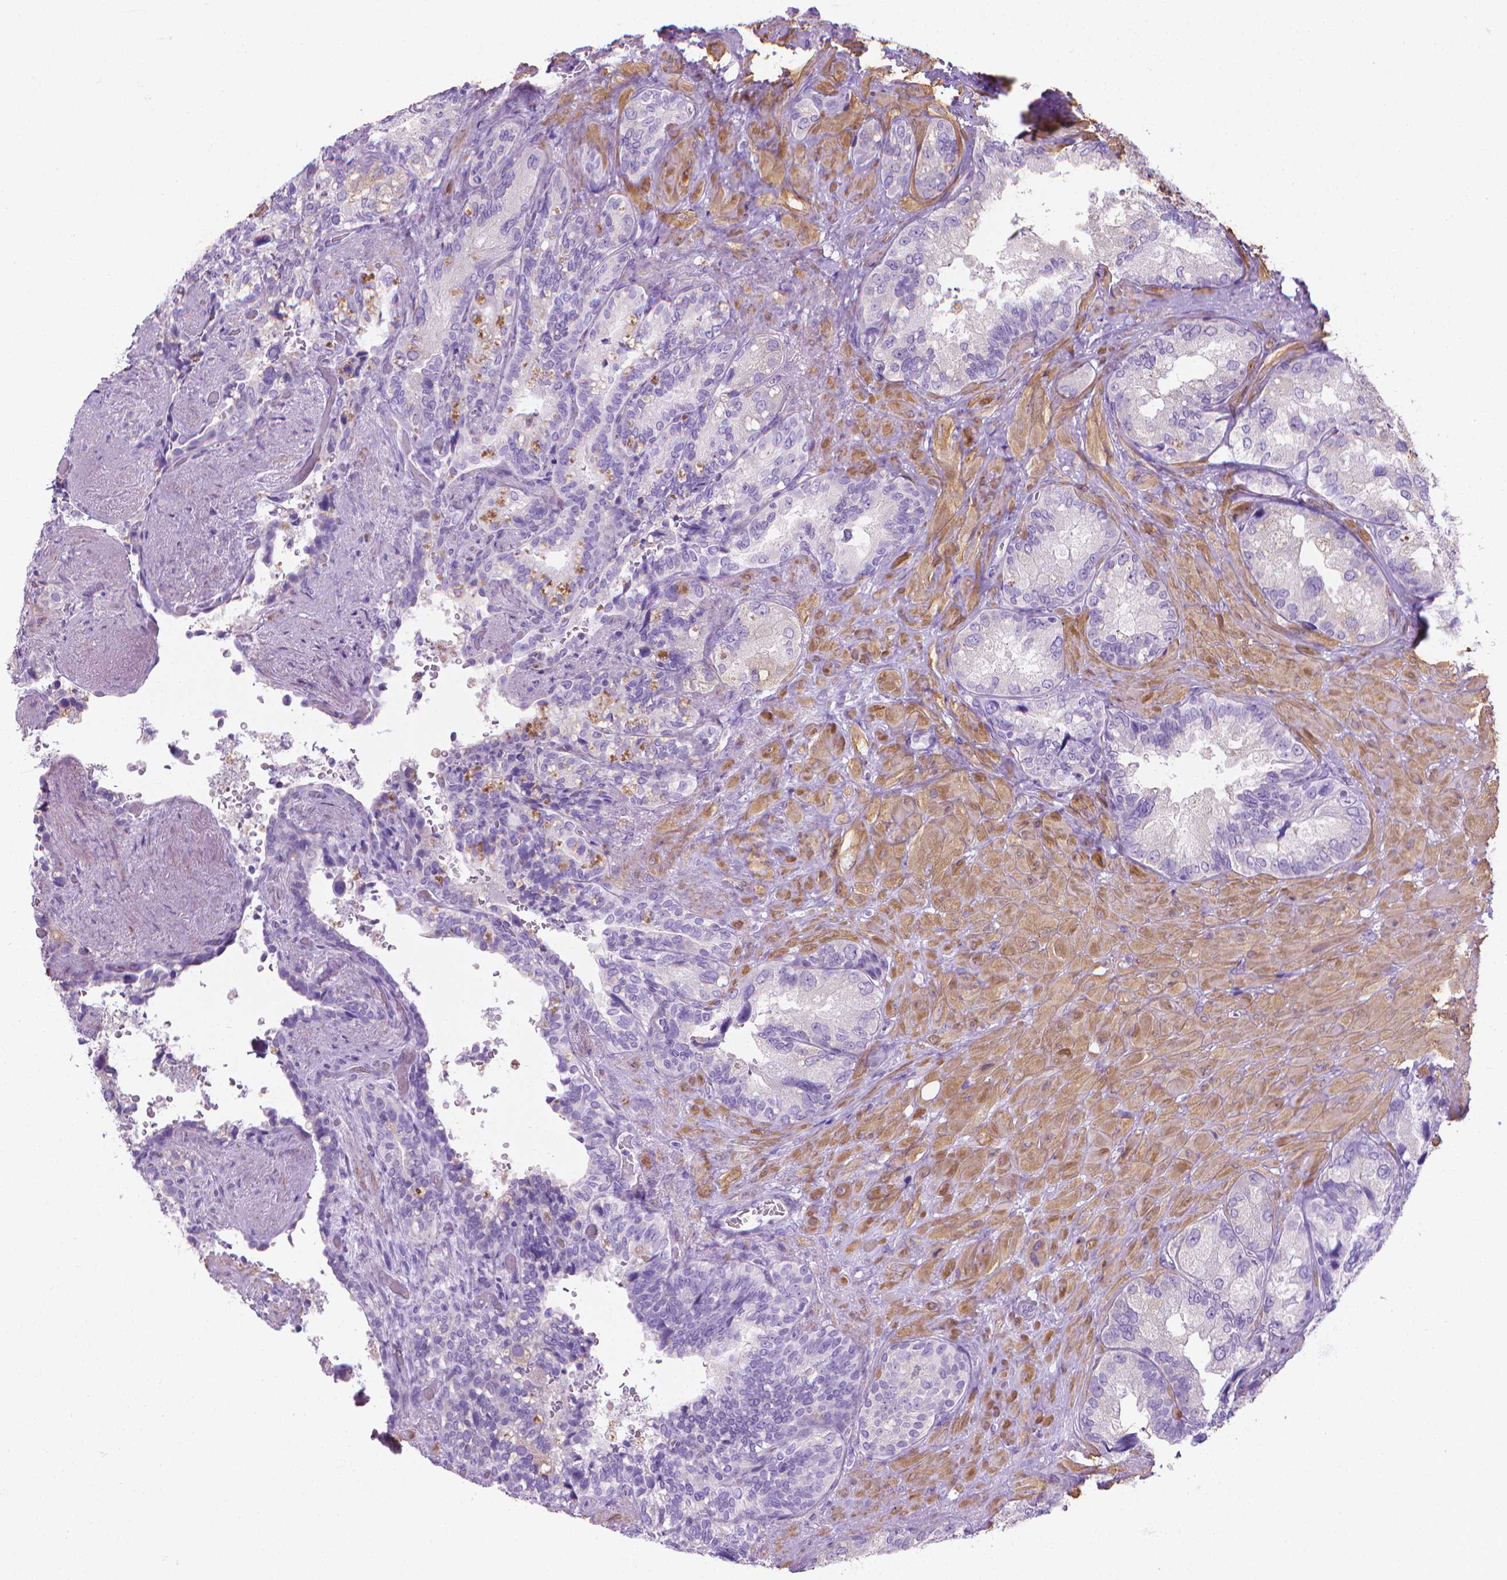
{"staining": {"intensity": "negative", "quantity": "none", "location": "none"}, "tissue": "seminal vesicle", "cell_type": "Glandular cells", "image_type": "normal", "snomed": [{"axis": "morphology", "description": "Normal tissue, NOS"}, {"axis": "topography", "description": "Seminal veicle"}], "caption": "This photomicrograph is of unremarkable seminal vesicle stained with IHC to label a protein in brown with the nuclei are counter-stained blue. There is no positivity in glandular cells.", "gene": "FASN", "patient": {"sex": "male", "age": 69}}